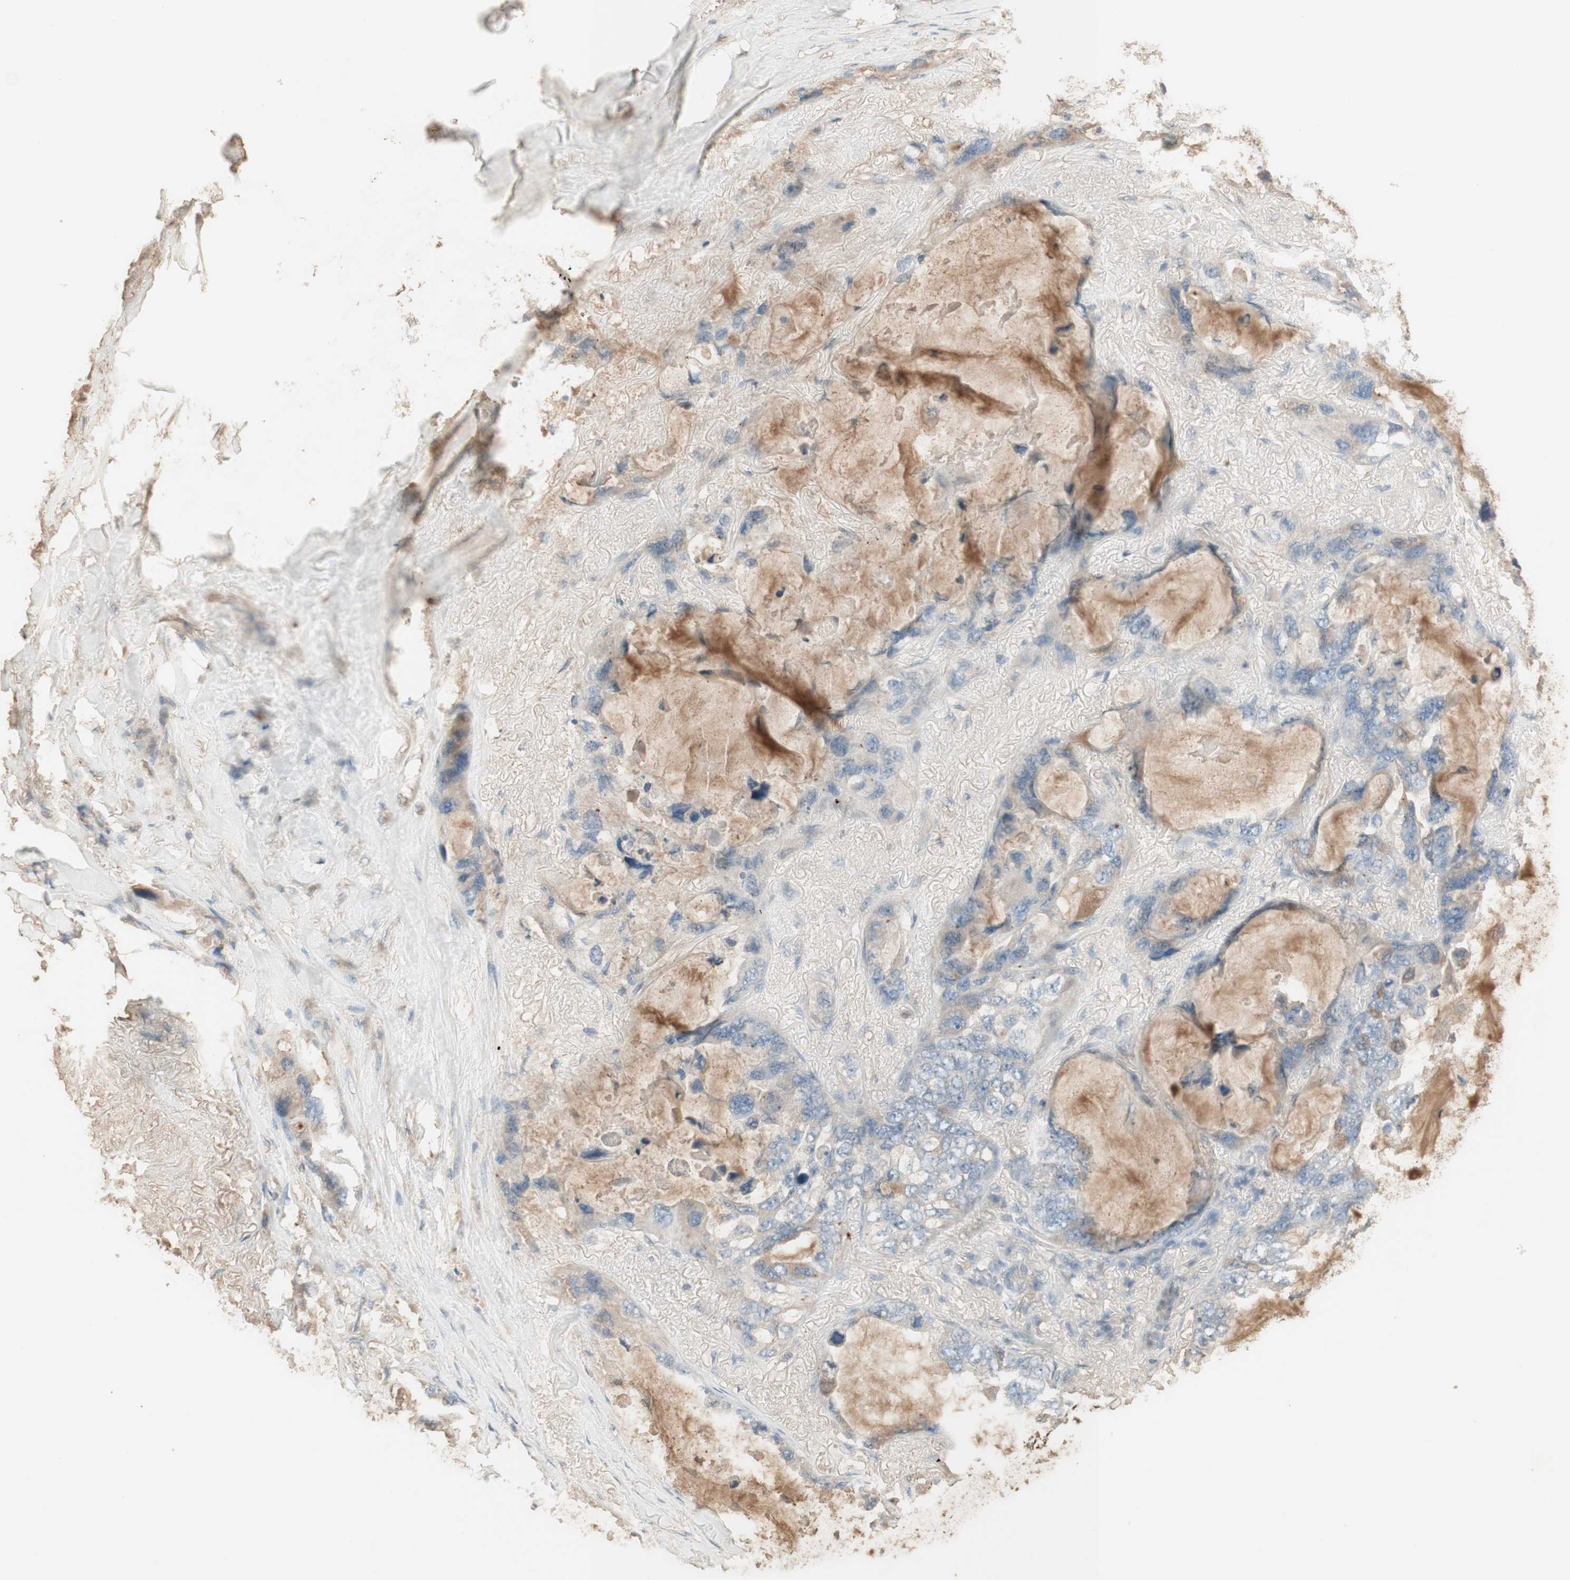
{"staining": {"intensity": "negative", "quantity": "none", "location": "none"}, "tissue": "lung cancer", "cell_type": "Tumor cells", "image_type": "cancer", "snomed": [{"axis": "morphology", "description": "Squamous cell carcinoma, NOS"}, {"axis": "topography", "description": "Lung"}], "caption": "This histopathology image is of lung squamous cell carcinoma stained with immunohistochemistry to label a protein in brown with the nuclei are counter-stained blue. There is no positivity in tumor cells.", "gene": "IFNG", "patient": {"sex": "female", "age": 73}}